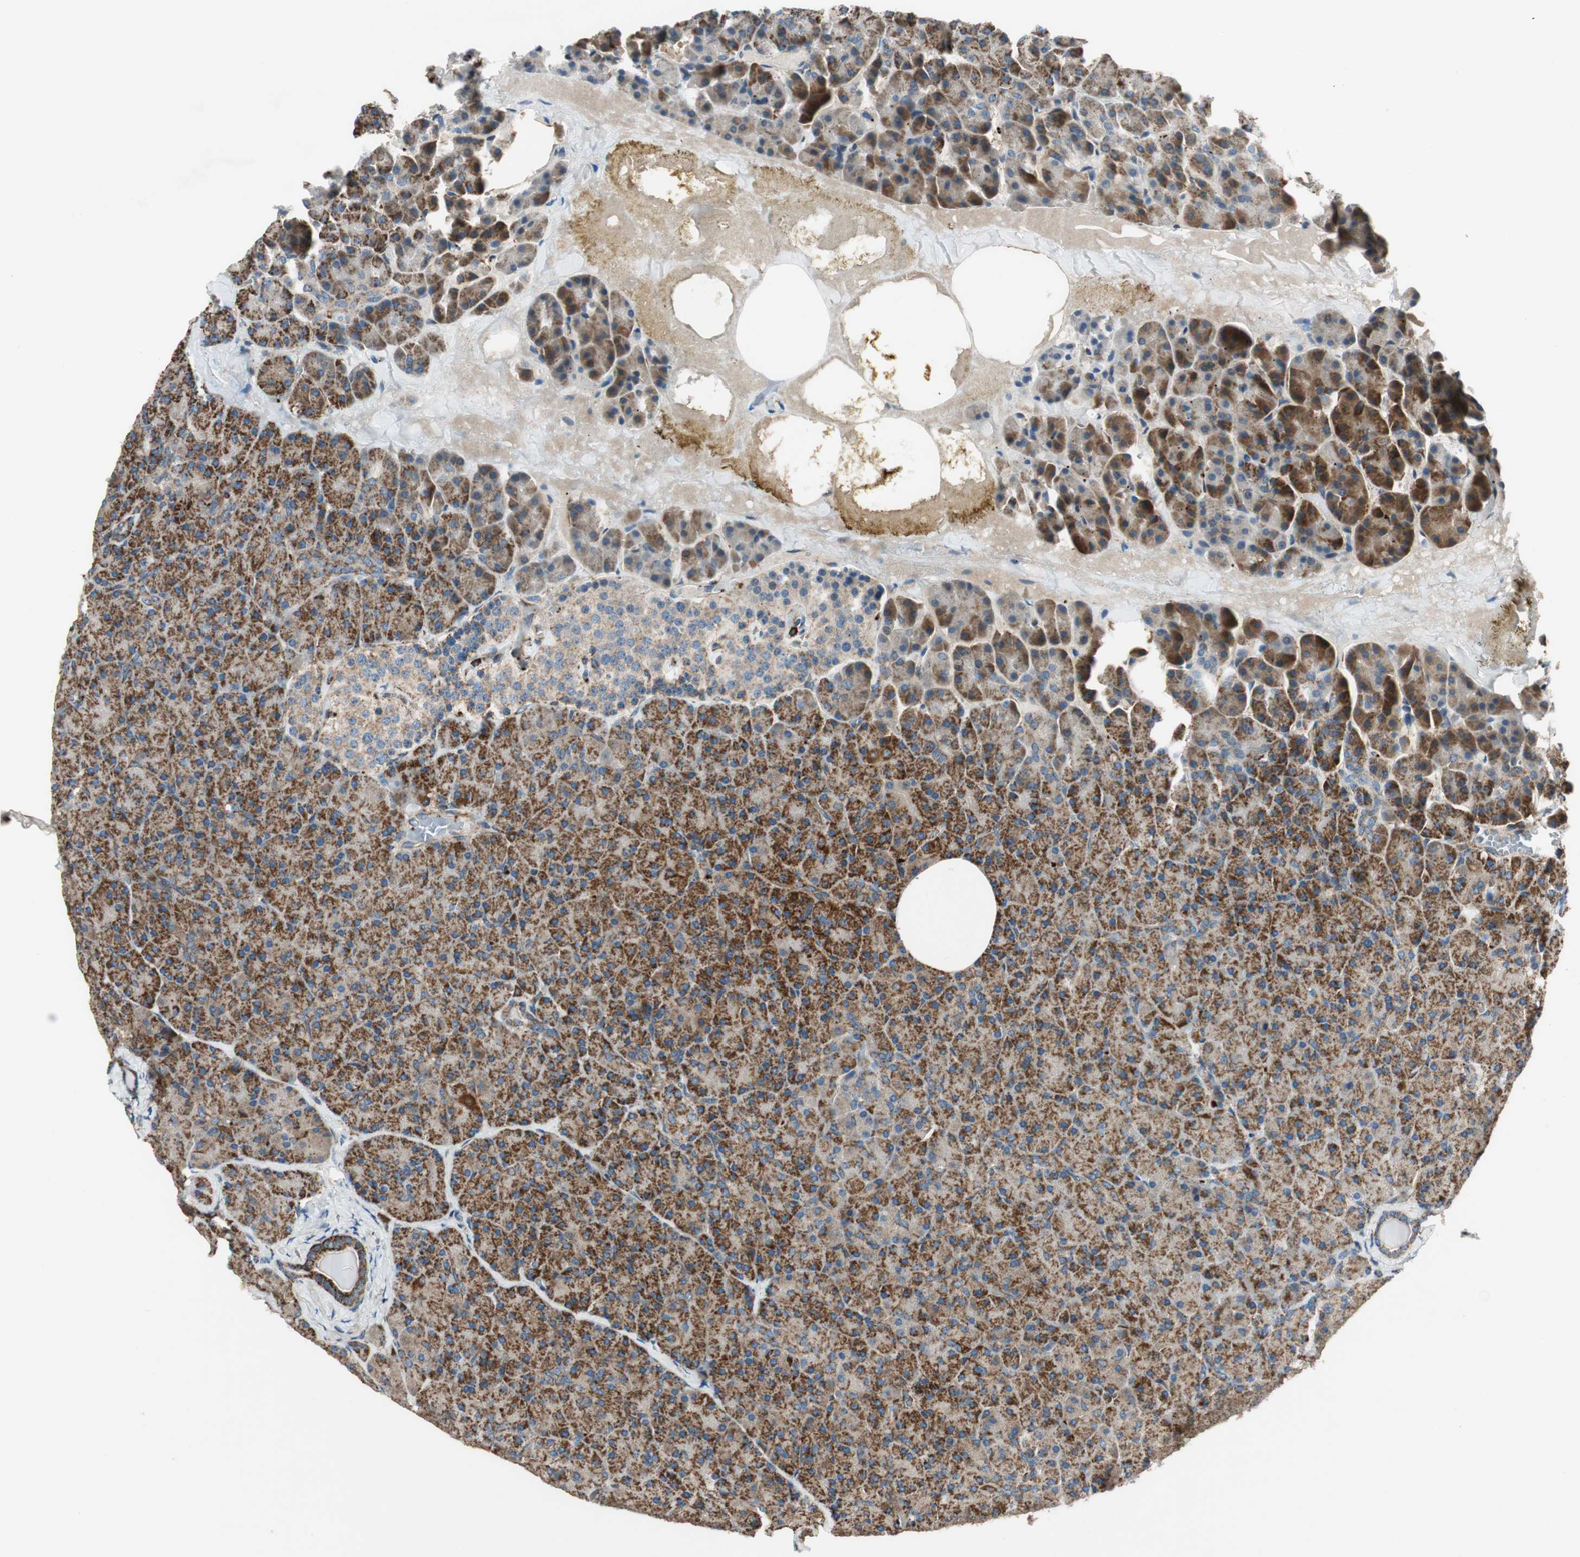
{"staining": {"intensity": "strong", "quantity": ">75%", "location": "cytoplasmic/membranous"}, "tissue": "pancreas", "cell_type": "Exocrine glandular cells", "image_type": "normal", "snomed": [{"axis": "morphology", "description": "Normal tissue, NOS"}, {"axis": "topography", "description": "Pancreas"}], "caption": "Strong cytoplasmic/membranous positivity for a protein is identified in about >75% of exocrine glandular cells of unremarkable pancreas using IHC.", "gene": "AKAP1", "patient": {"sex": "female", "age": 35}}